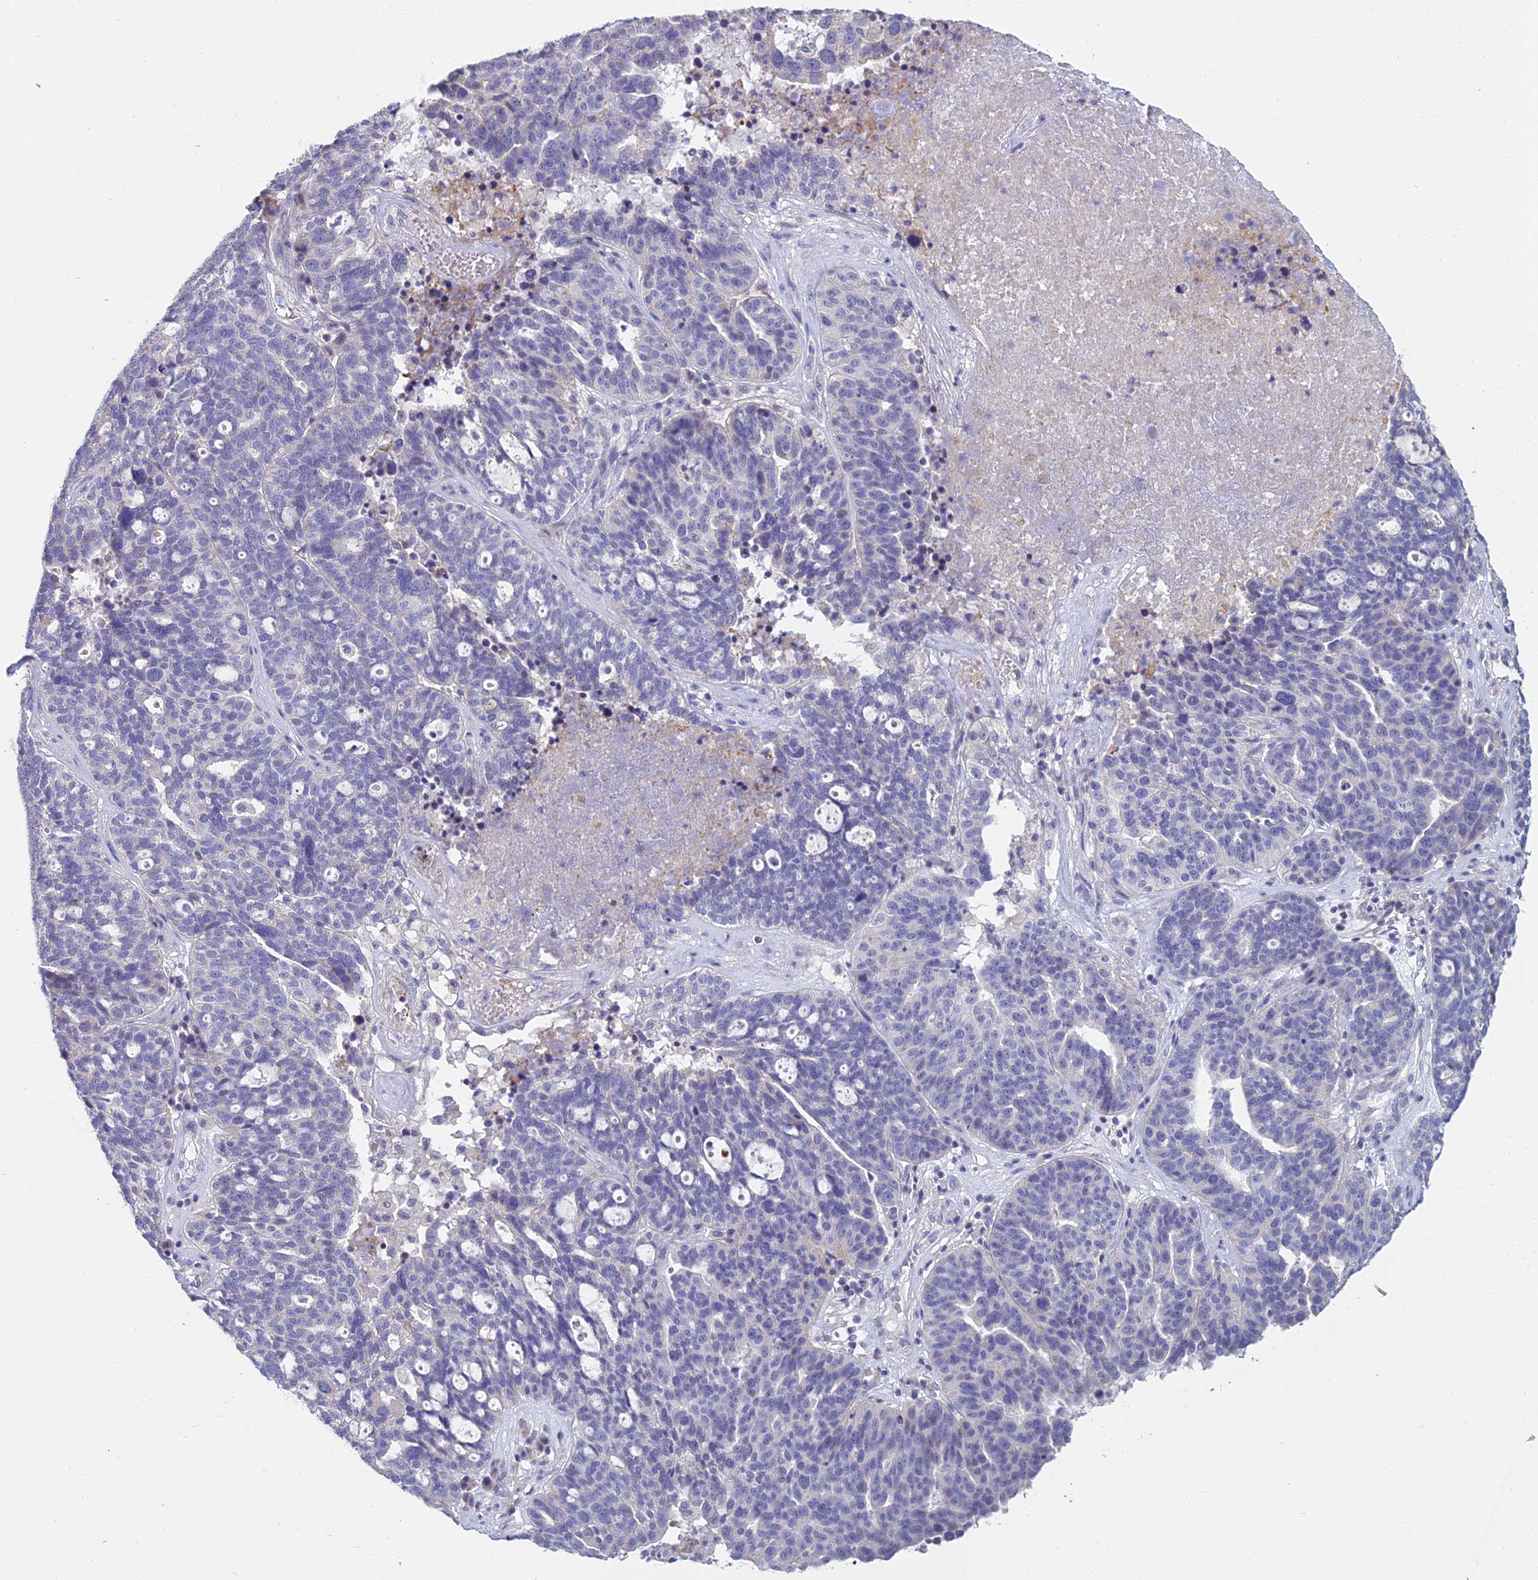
{"staining": {"intensity": "negative", "quantity": "none", "location": "none"}, "tissue": "ovarian cancer", "cell_type": "Tumor cells", "image_type": "cancer", "snomed": [{"axis": "morphology", "description": "Cystadenocarcinoma, serous, NOS"}, {"axis": "topography", "description": "Ovary"}], "caption": "High power microscopy photomicrograph of an IHC histopathology image of serous cystadenocarcinoma (ovarian), revealing no significant staining in tumor cells.", "gene": "CFAP206", "patient": {"sex": "female", "age": 59}}